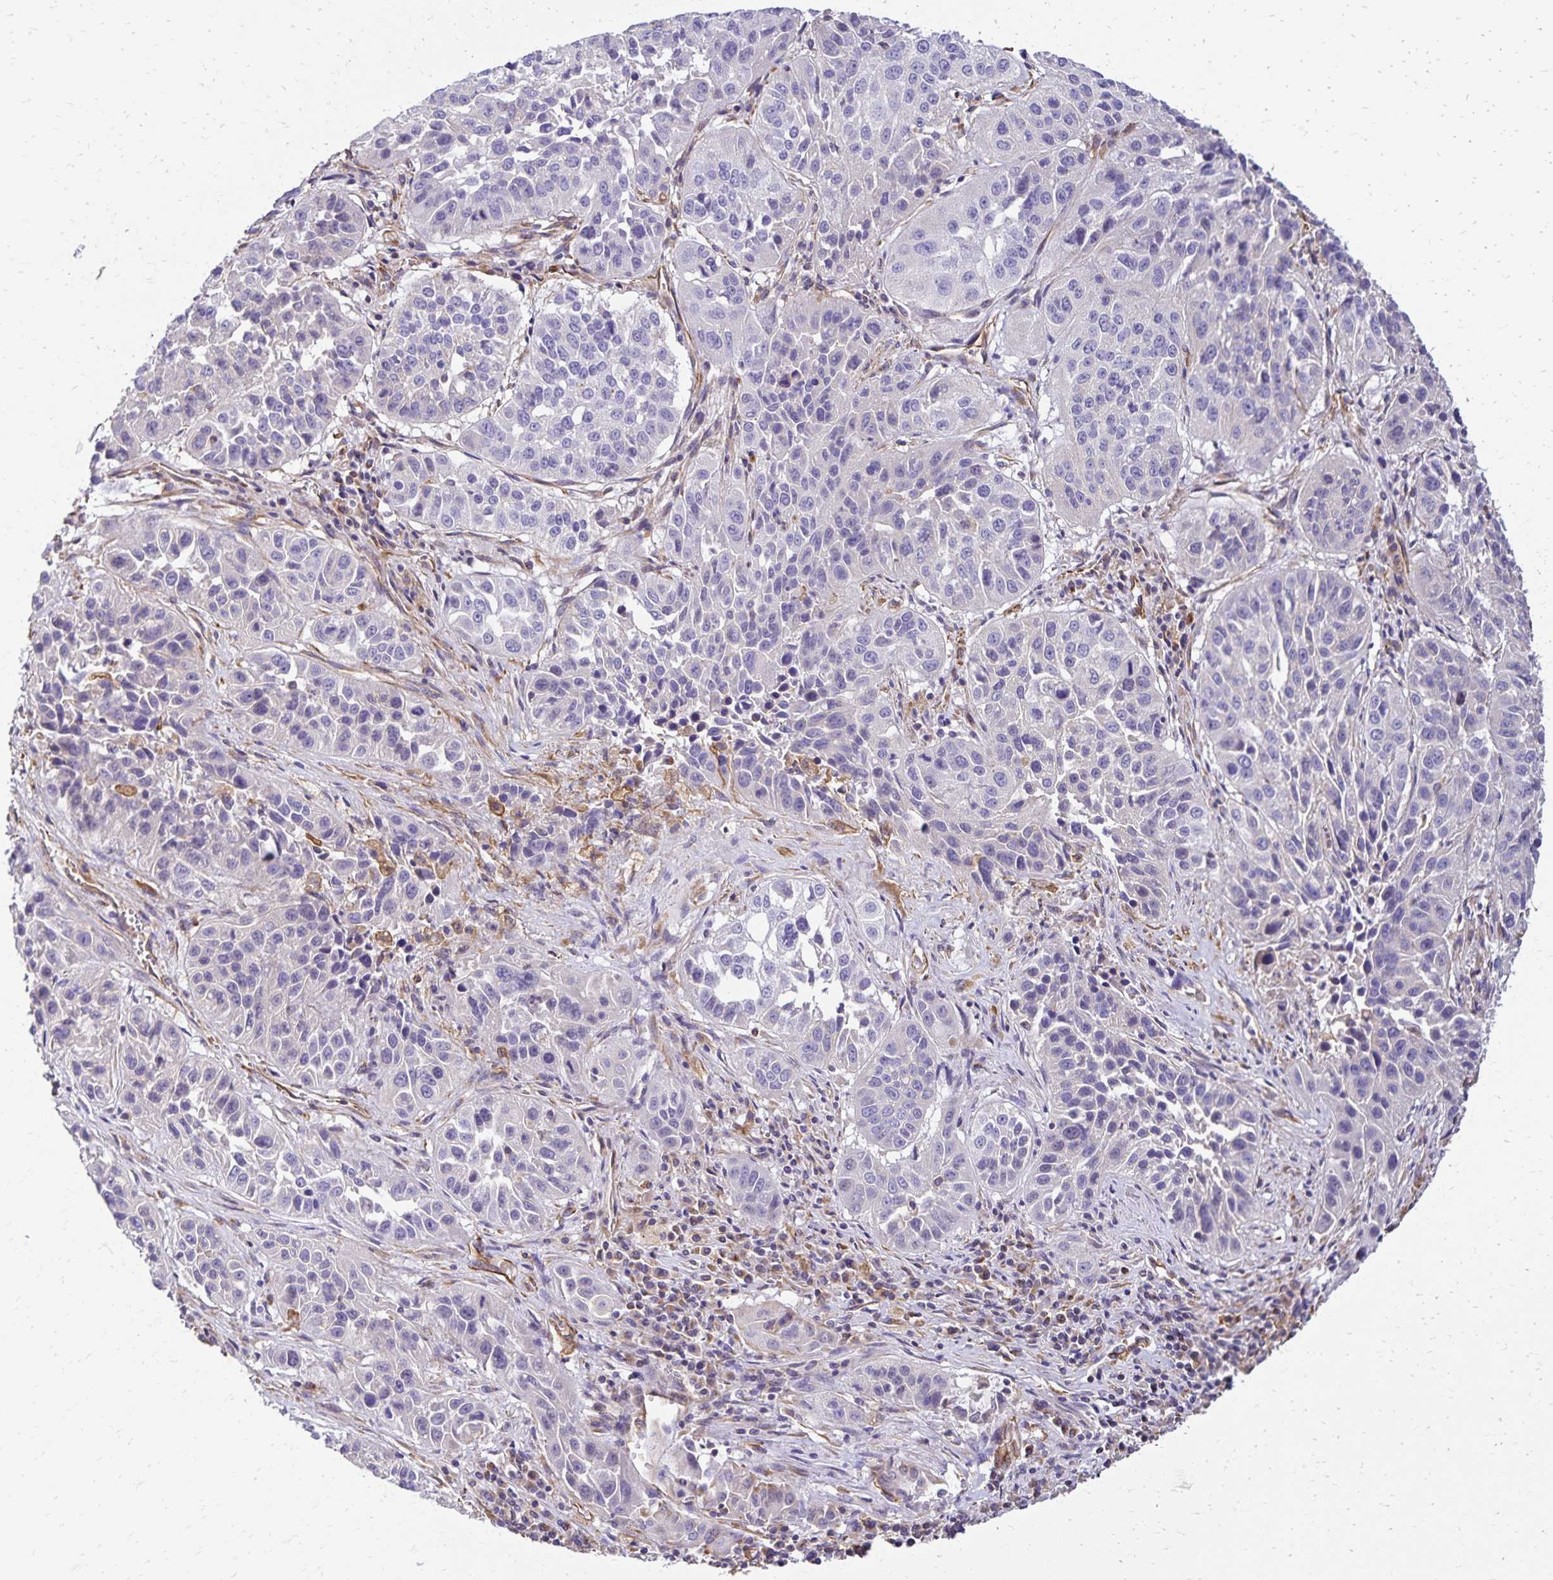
{"staining": {"intensity": "negative", "quantity": "none", "location": "none"}, "tissue": "lung cancer", "cell_type": "Tumor cells", "image_type": "cancer", "snomed": [{"axis": "morphology", "description": "Squamous cell carcinoma, NOS"}, {"axis": "topography", "description": "Lung"}], "caption": "An image of lung cancer stained for a protein shows no brown staining in tumor cells.", "gene": "TRPV6", "patient": {"sex": "female", "age": 61}}